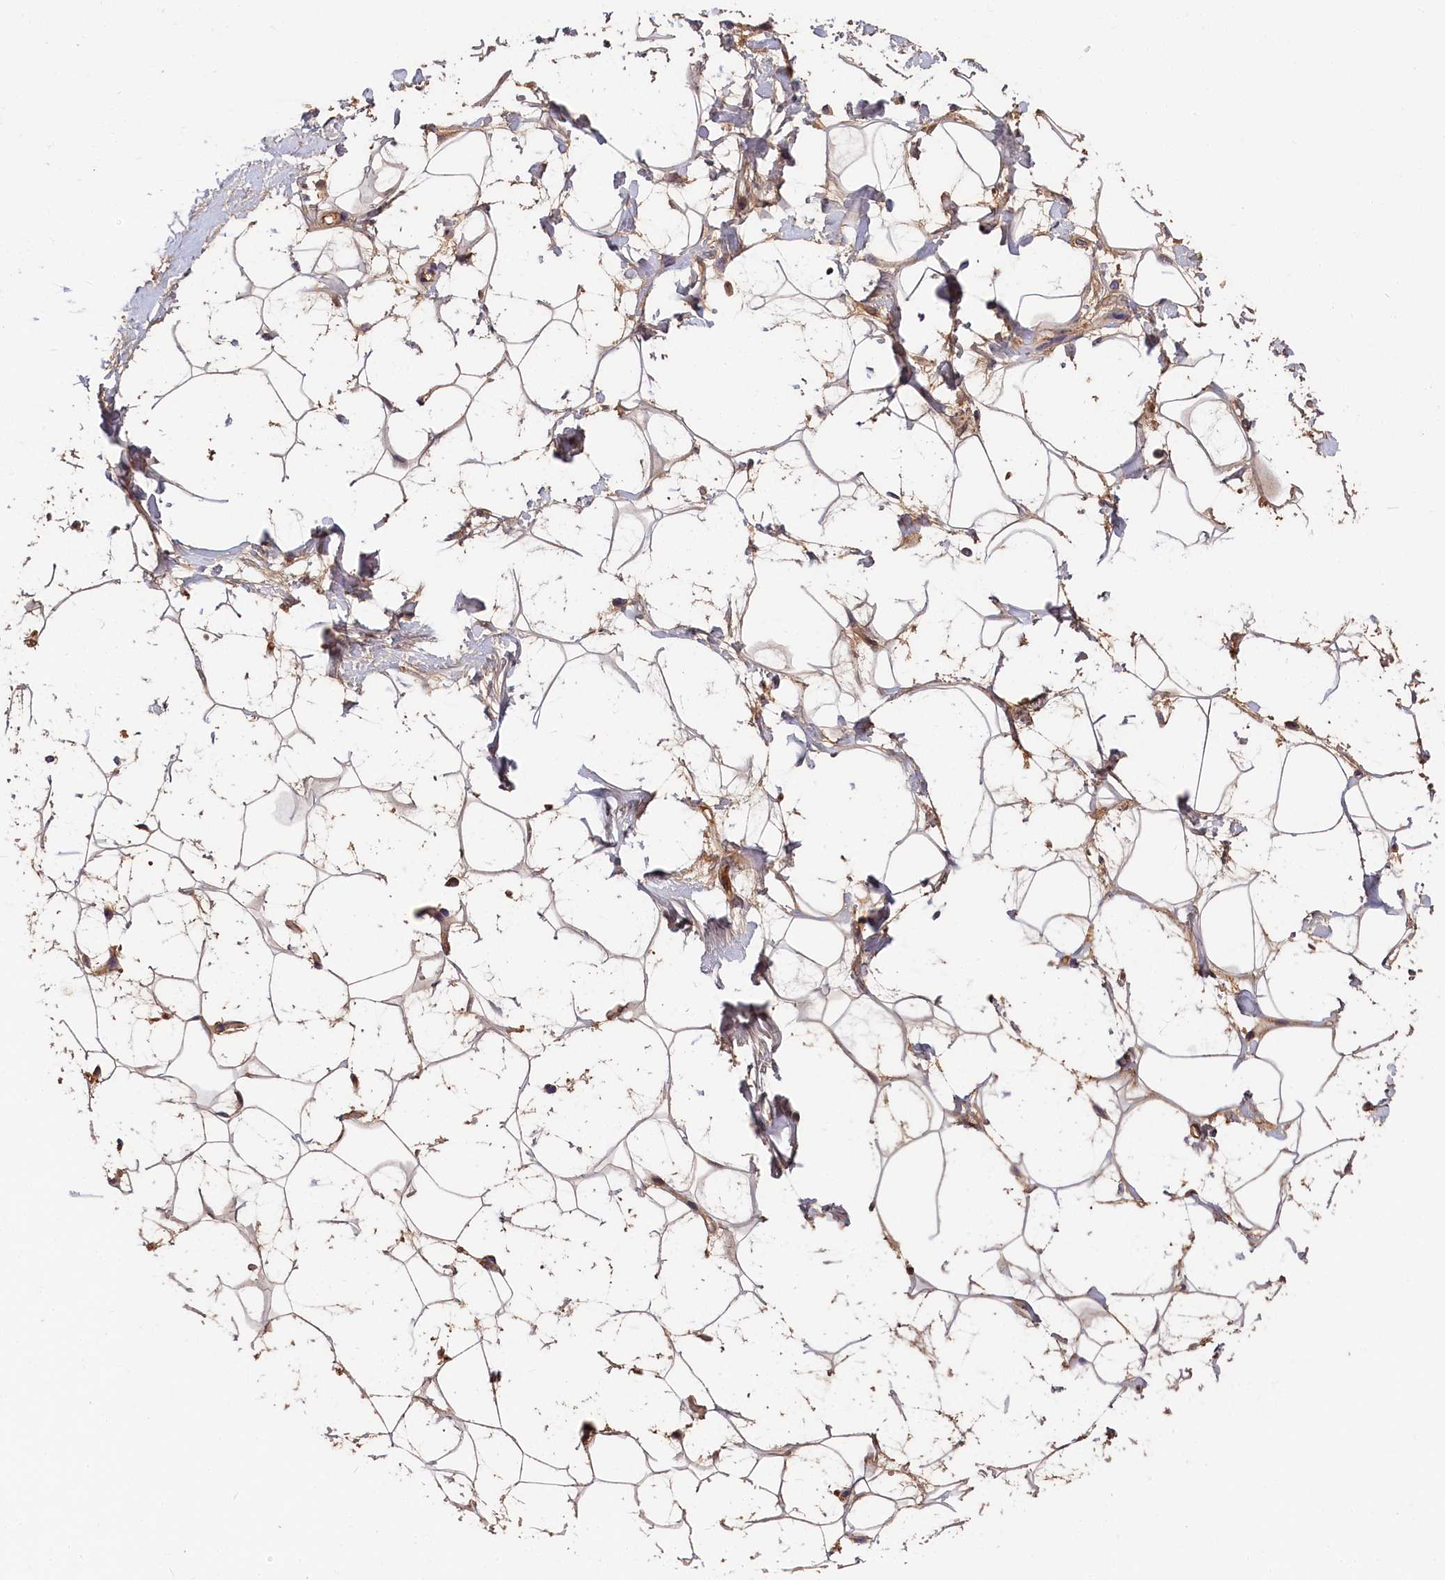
{"staining": {"intensity": "moderate", "quantity": ">75%", "location": "cytoplasmic/membranous"}, "tissue": "adipose tissue", "cell_type": "Adipocytes", "image_type": "normal", "snomed": [{"axis": "morphology", "description": "Normal tissue, NOS"}, {"axis": "topography", "description": "Breast"}], "caption": "A medium amount of moderate cytoplasmic/membranous staining is present in approximately >75% of adipocytes in unremarkable adipose tissue.", "gene": "ITIH1", "patient": {"sex": "female", "age": 26}}